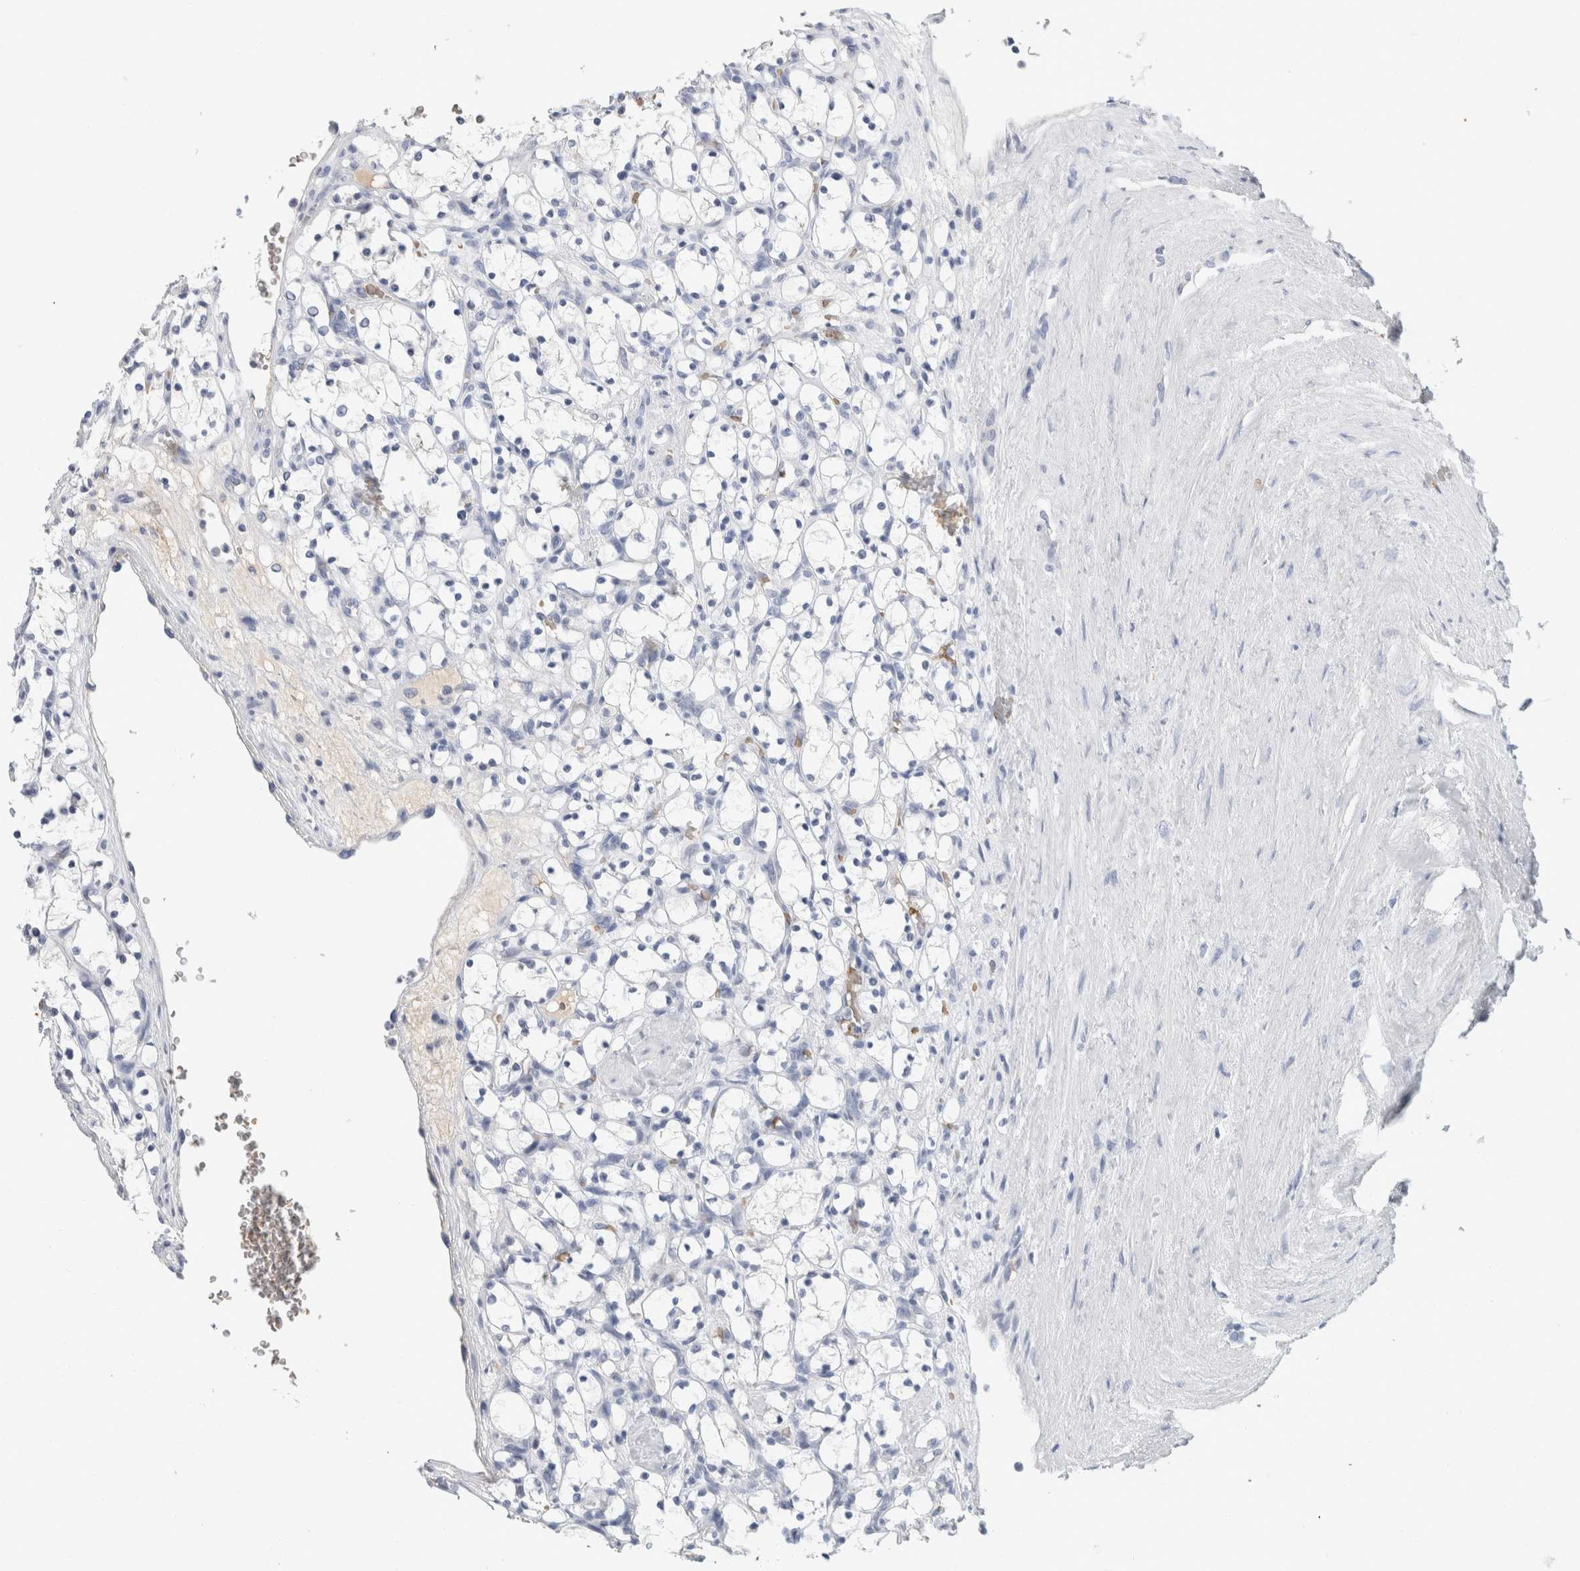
{"staining": {"intensity": "negative", "quantity": "none", "location": "none"}, "tissue": "renal cancer", "cell_type": "Tumor cells", "image_type": "cancer", "snomed": [{"axis": "morphology", "description": "Adenocarcinoma, NOS"}, {"axis": "topography", "description": "Kidney"}], "caption": "There is no significant expression in tumor cells of adenocarcinoma (renal).", "gene": "CA1", "patient": {"sex": "female", "age": 69}}